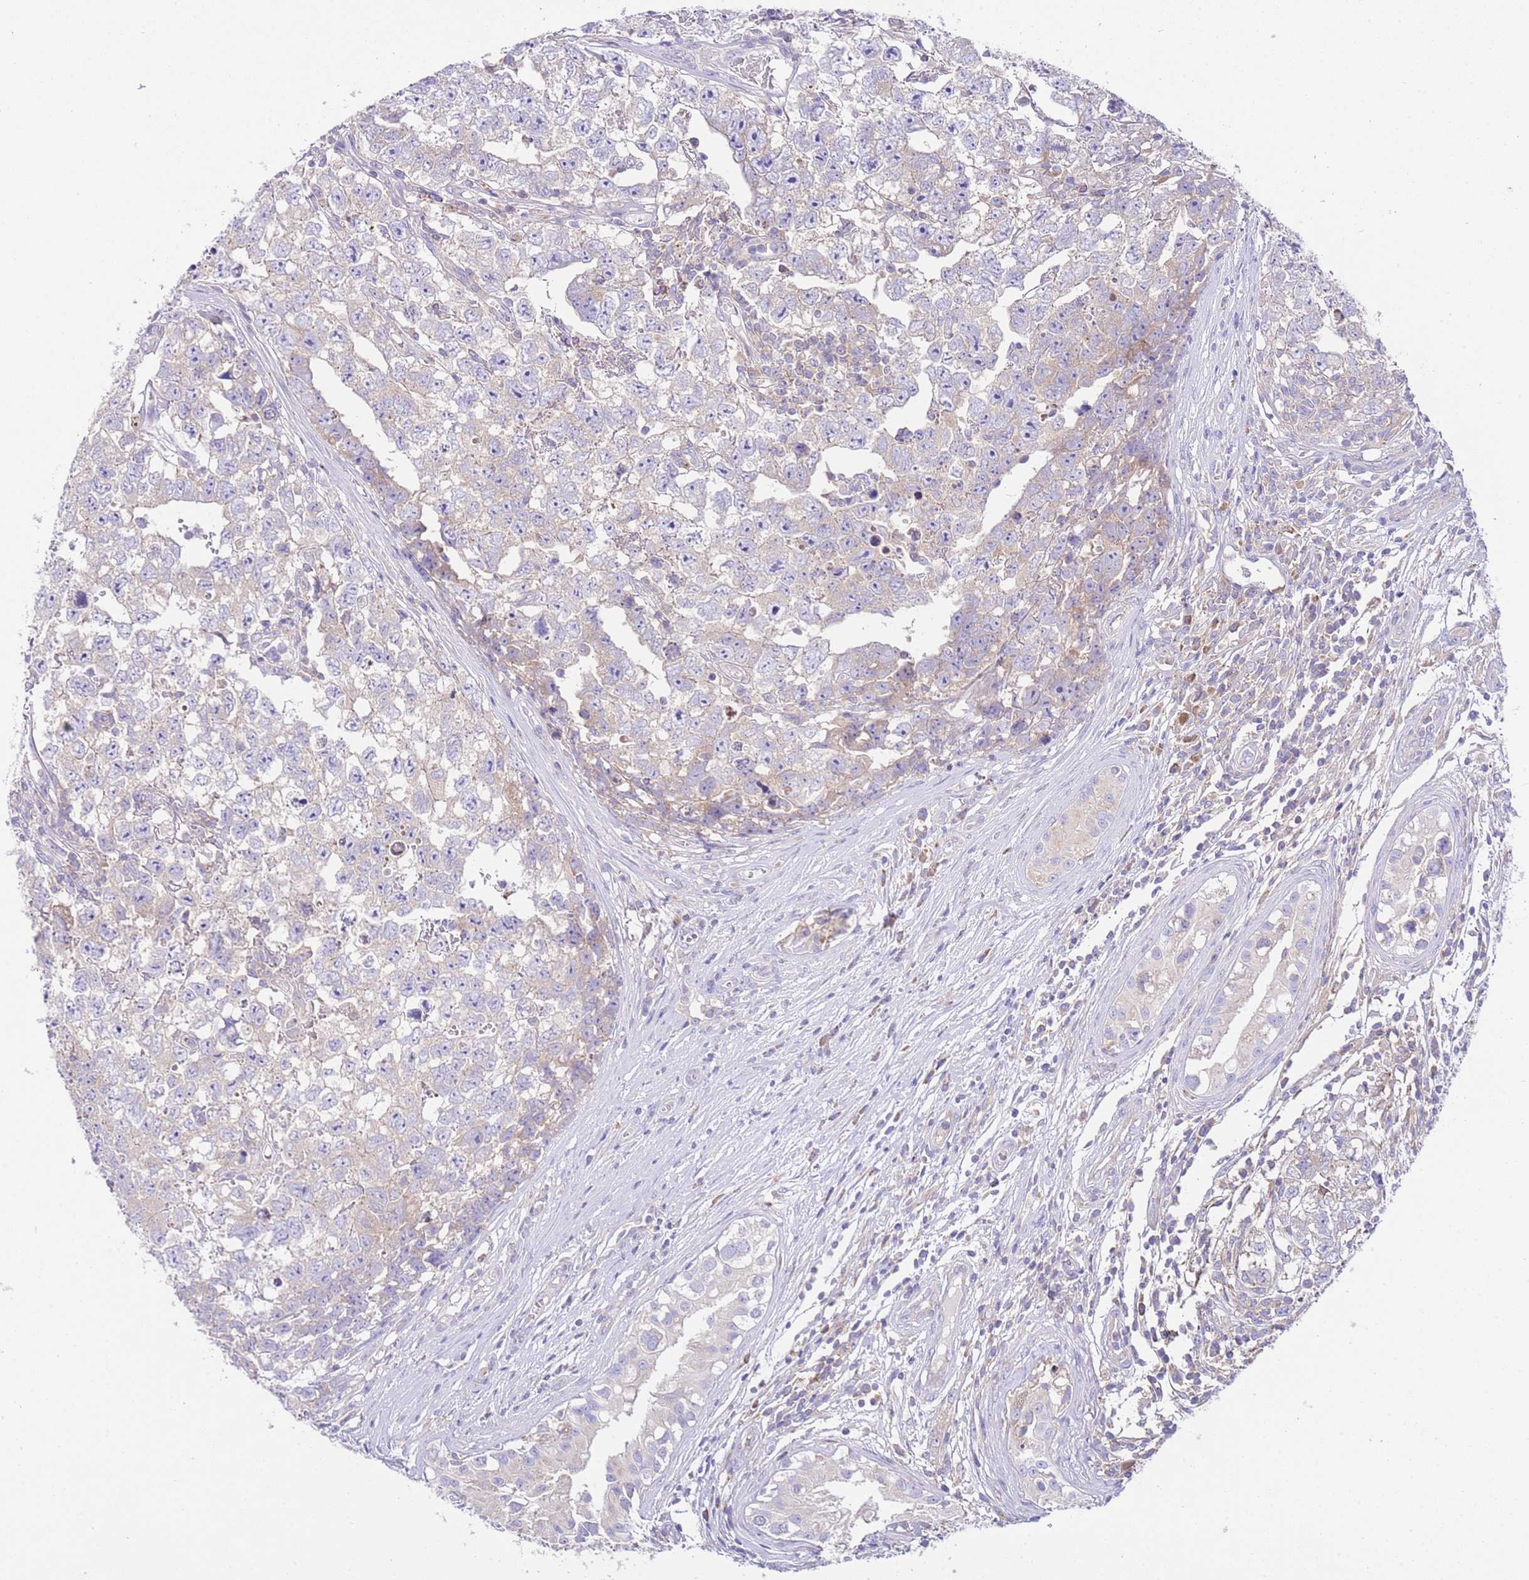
{"staining": {"intensity": "weak", "quantity": "<25%", "location": "cytoplasmic/membranous"}, "tissue": "testis cancer", "cell_type": "Tumor cells", "image_type": "cancer", "snomed": [{"axis": "morphology", "description": "Carcinoma, Embryonal, NOS"}, {"axis": "topography", "description": "Testis"}], "caption": "There is no significant staining in tumor cells of testis cancer.", "gene": "RPS10", "patient": {"sex": "male", "age": 22}}